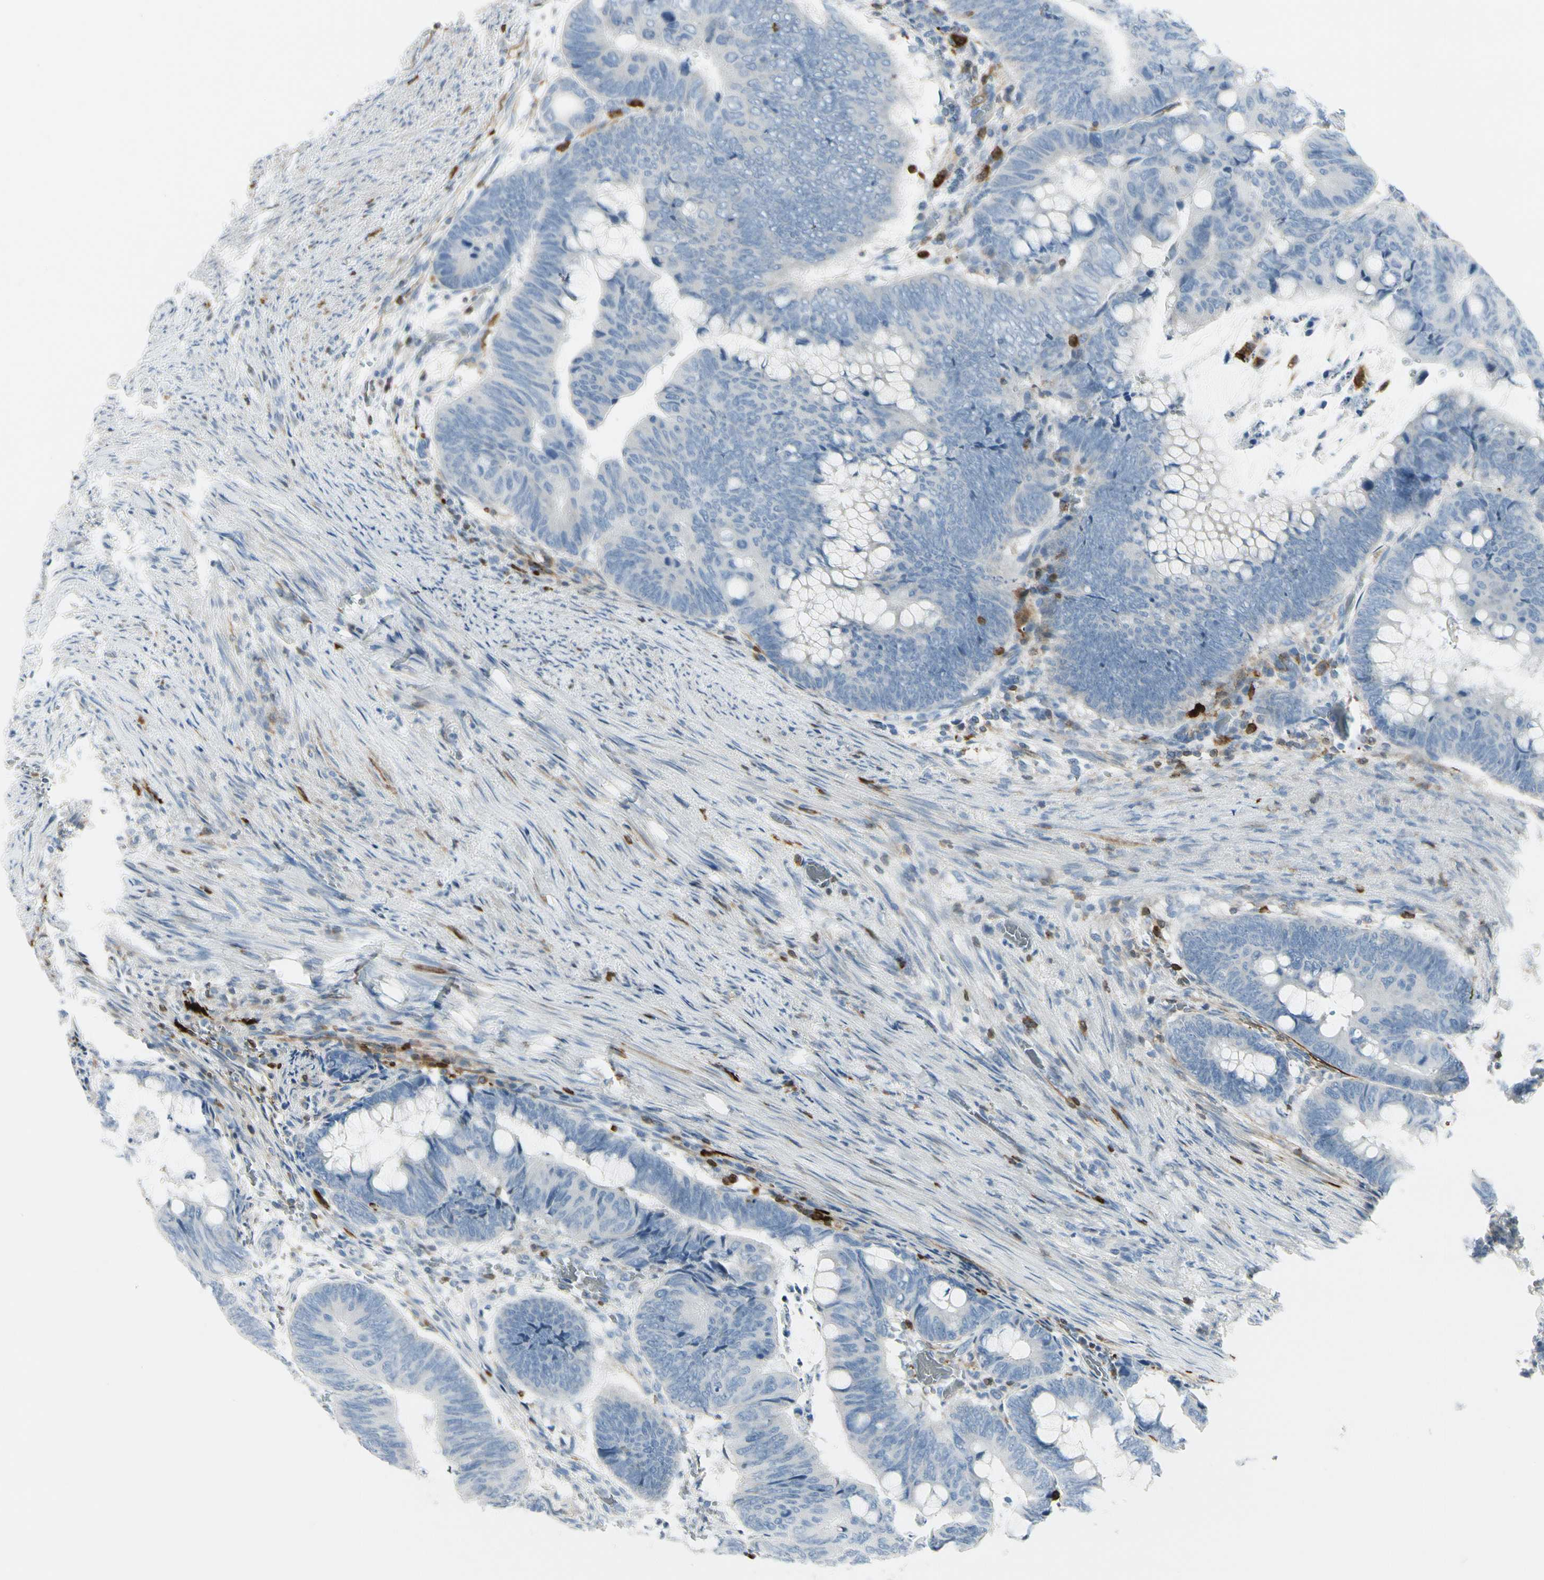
{"staining": {"intensity": "negative", "quantity": "none", "location": "none"}, "tissue": "colorectal cancer", "cell_type": "Tumor cells", "image_type": "cancer", "snomed": [{"axis": "morphology", "description": "Normal tissue, NOS"}, {"axis": "morphology", "description": "Adenocarcinoma, NOS"}, {"axis": "topography", "description": "Rectum"}, {"axis": "topography", "description": "Peripheral nerve tissue"}], "caption": "The immunohistochemistry micrograph has no significant staining in tumor cells of colorectal adenocarcinoma tissue. (Brightfield microscopy of DAB (3,3'-diaminobenzidine) immunohistochemistry (IHC) at high magnification).", "gene": "TRAF1", "patient": {"sex": "male", "age": 92}}